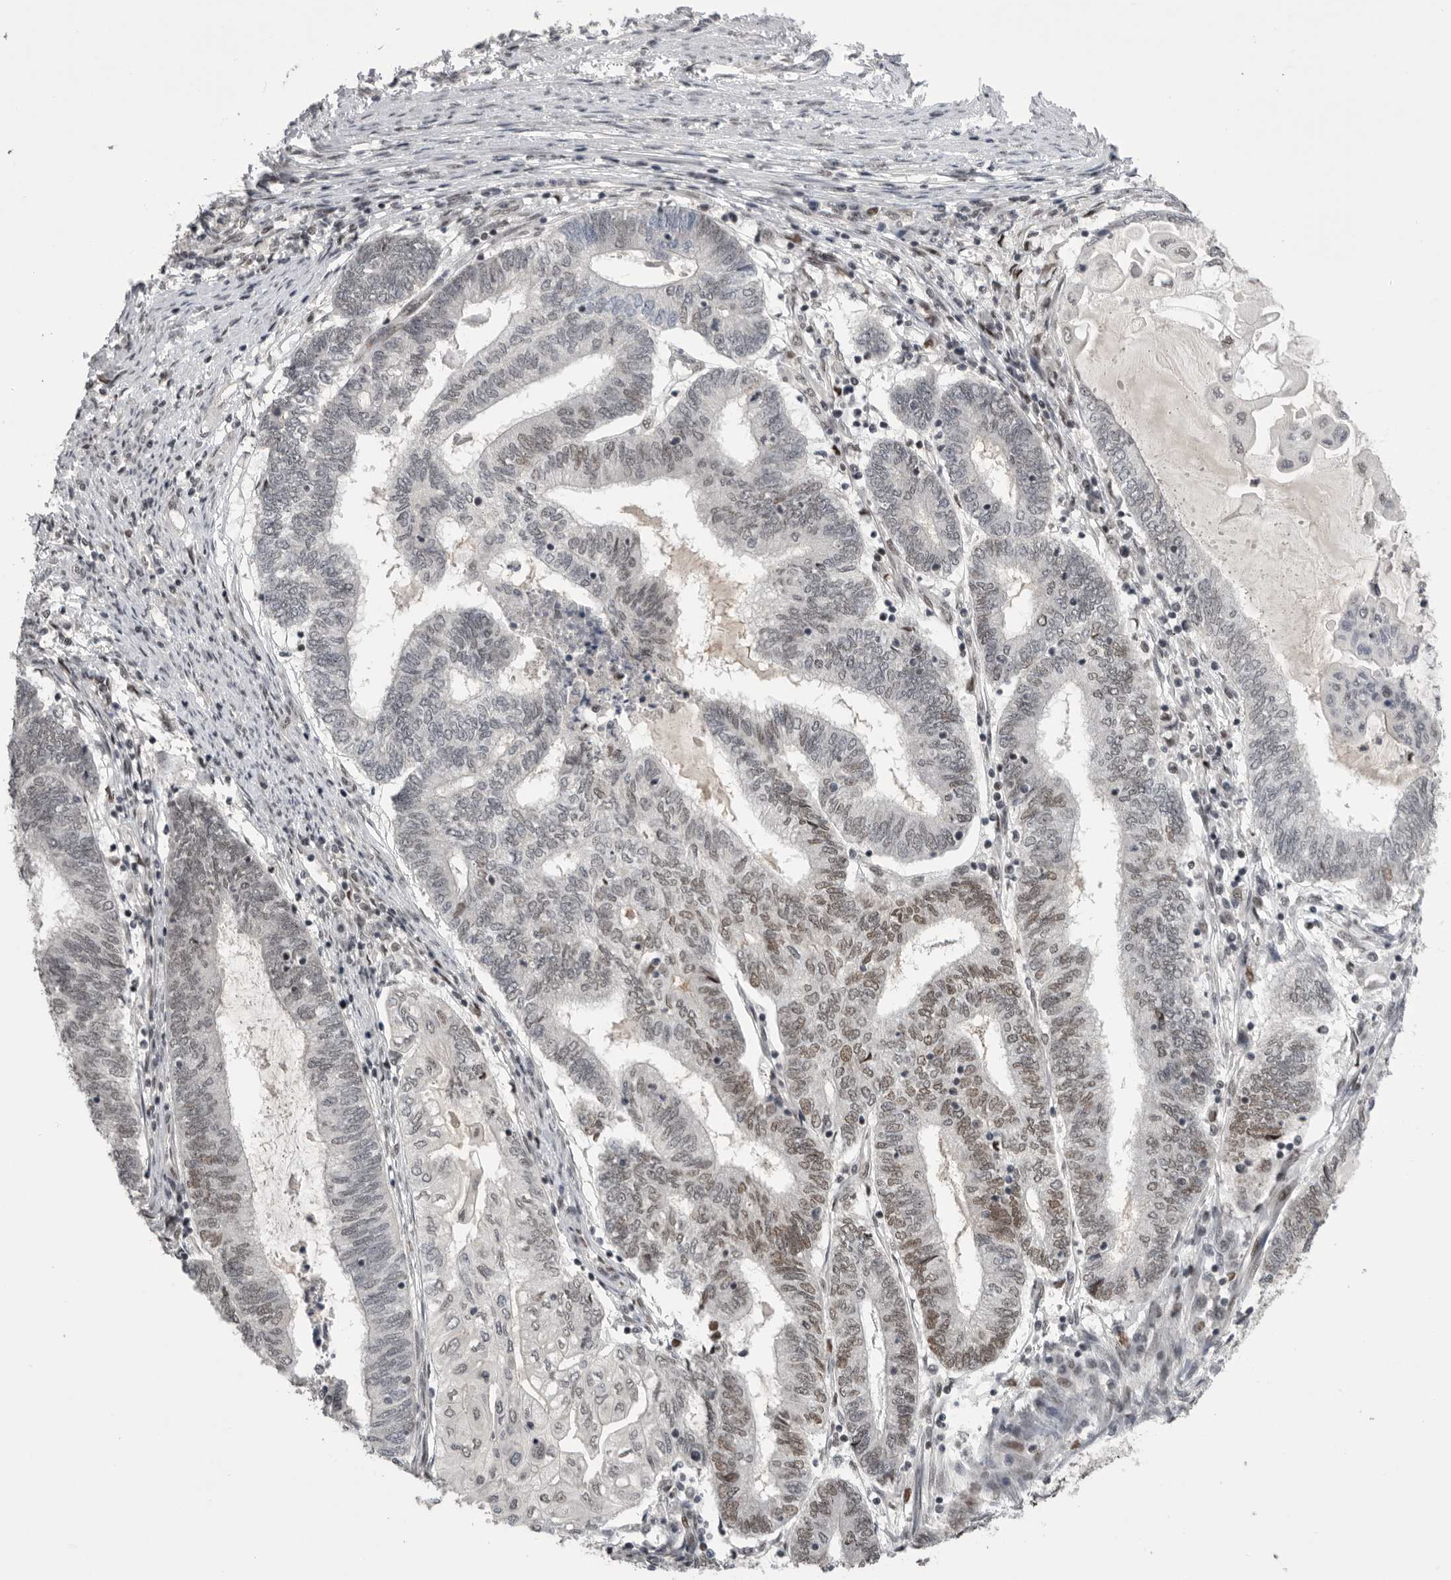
{"staining": {"intensity": "moderate", "quantity": "<25%", "location": "nuclear"}, "tissue": "endometrial cancer", "cell_type": "Tumor cells", "image_type": "cancer", "snomed": [{"axis": "morphology", "description": "Adenocarcinoma, NOS"}, {"axis": "topography", "description": "Uterus"}, {"axis": "topography", "description": "Endometrium"}], "caption": "Tumor cells display low levels of moderate nuclear expression in about <25% of cells in adenocarcinoma (endometrial). (Brightfield microscopy of DAB IHC at high magnification).", "gene": "POU5F1", "patient": {"sex": "female", "age": 70}}